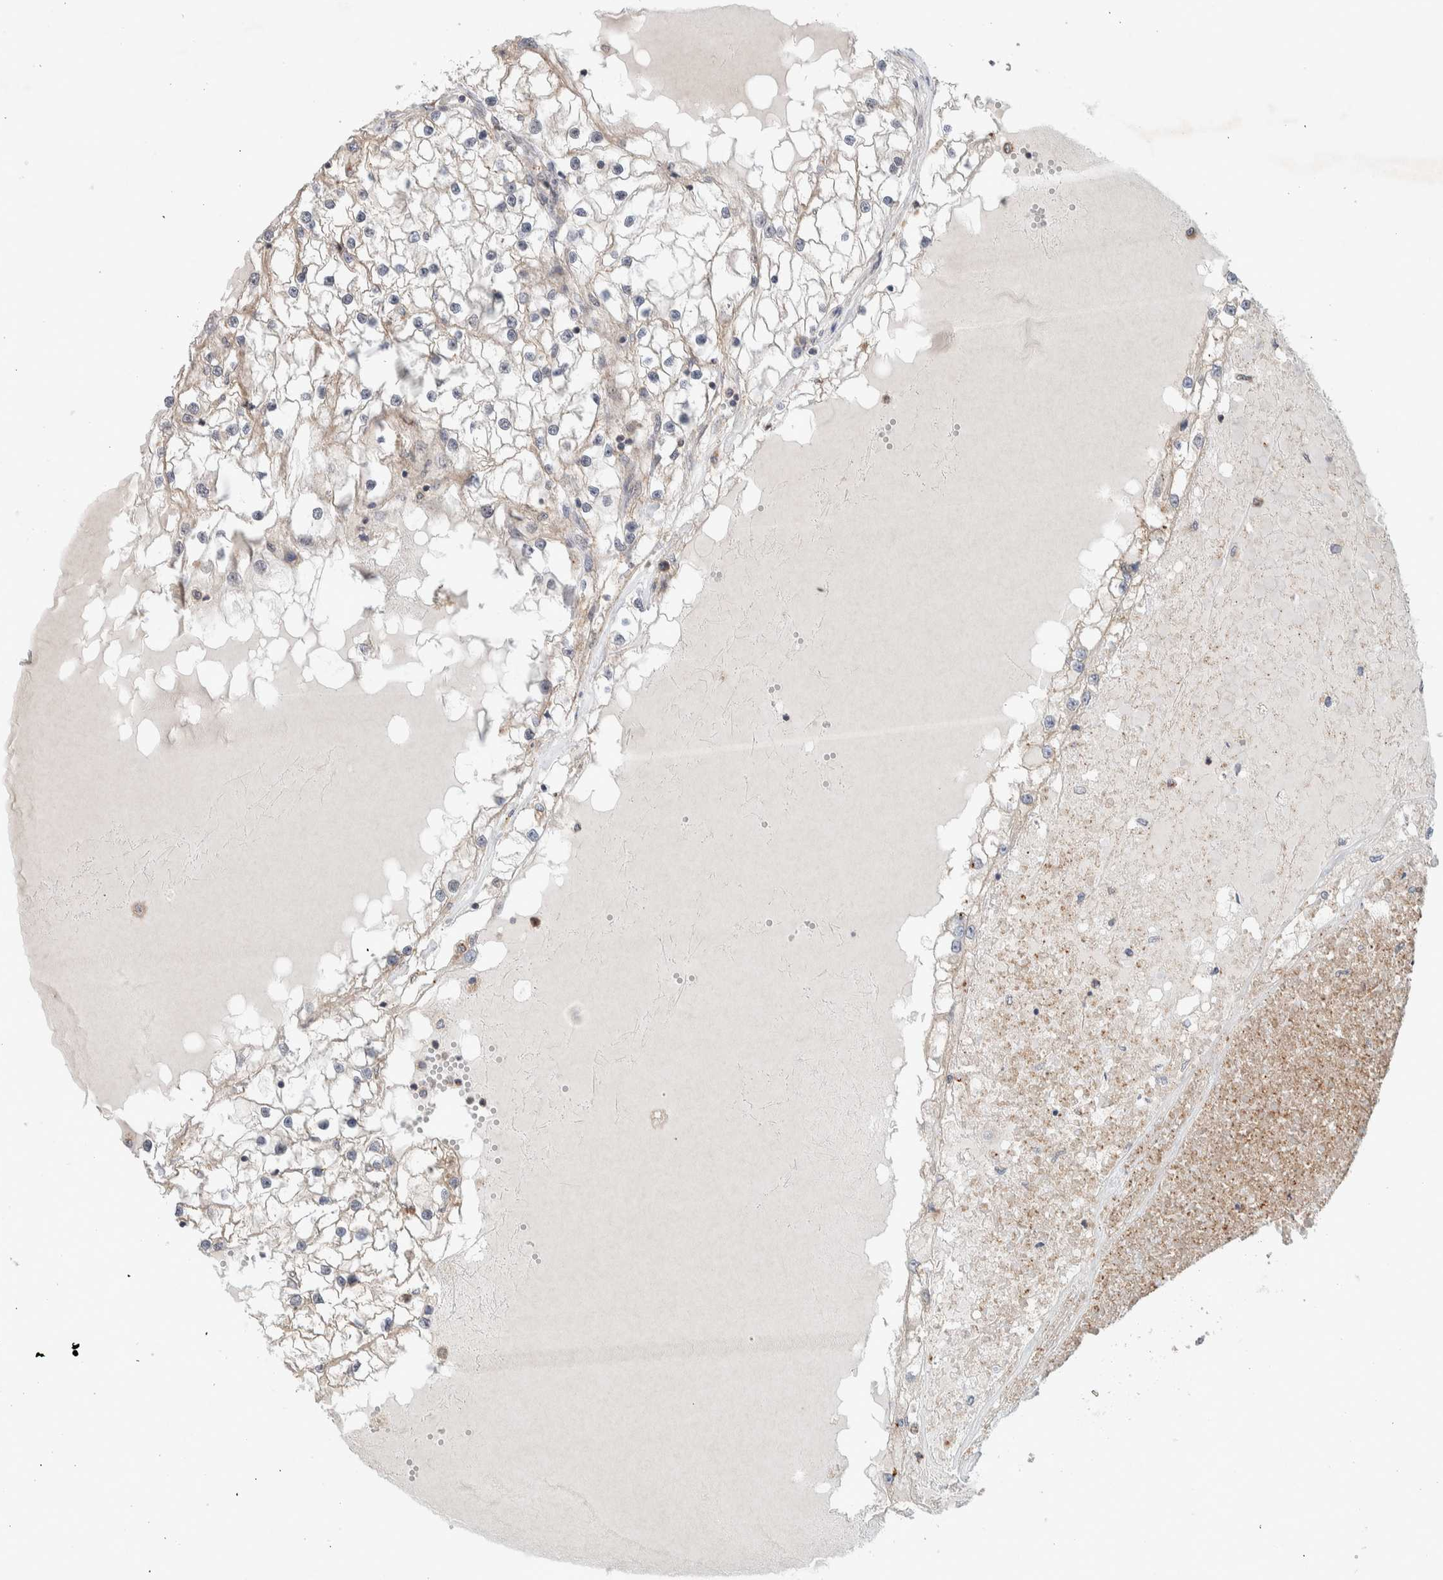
{"staining": {"intensity": "negative", "quantity": "none", "location": "none"}, "tissue": "renal cancer", "cell_type": "Tumor cells", "image_type": "cancer", "snomed": [{"axis": "morphology", "description": "Adenocarcinoma, NOS"}, {"axis": "topography", "description": "Kidney"}], "caption": "The image displays no staining of tumor cells in renal cancer.", "gene": "DEPTOR", "patient": {"sex": "male", "age": 68}}